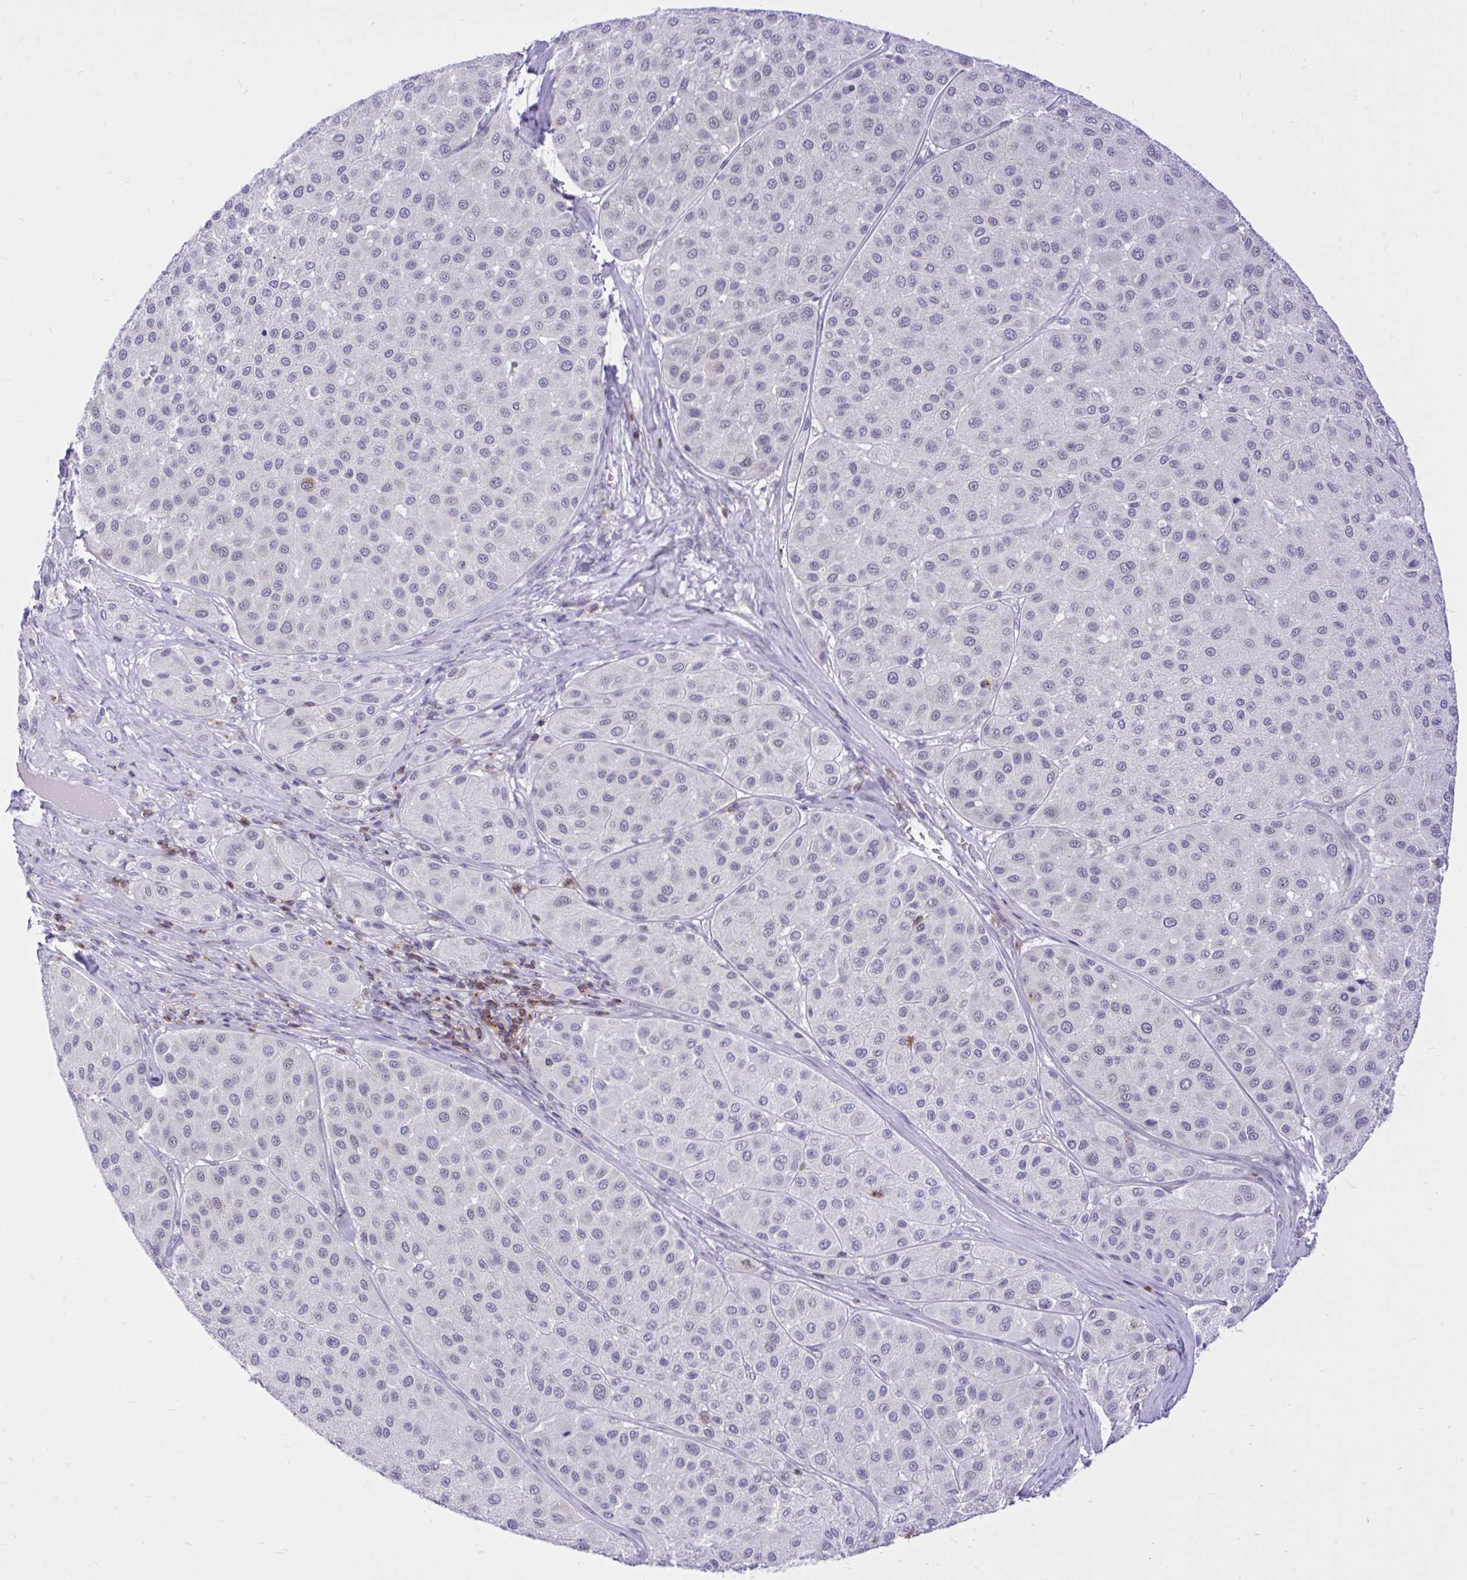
{"staining": {"intensity": "negative", "quantity": "none", "location": "none"}, "tissue": "melanoma", "cell_type": "Tumor cells", "image_type": "cancer", "snomed": [{"axis": "morphology", "description": "Malignant melanoma, Metastatic site"}, {"axis": "topography", "description": "Smooth muscle"}], "caption": "Immunohistochemistry of malignant melanoma (metastatic site) shows no staining in tumor cells.", "gene": "CXCL8", "patient": {"sex": "male", "age": 41}}